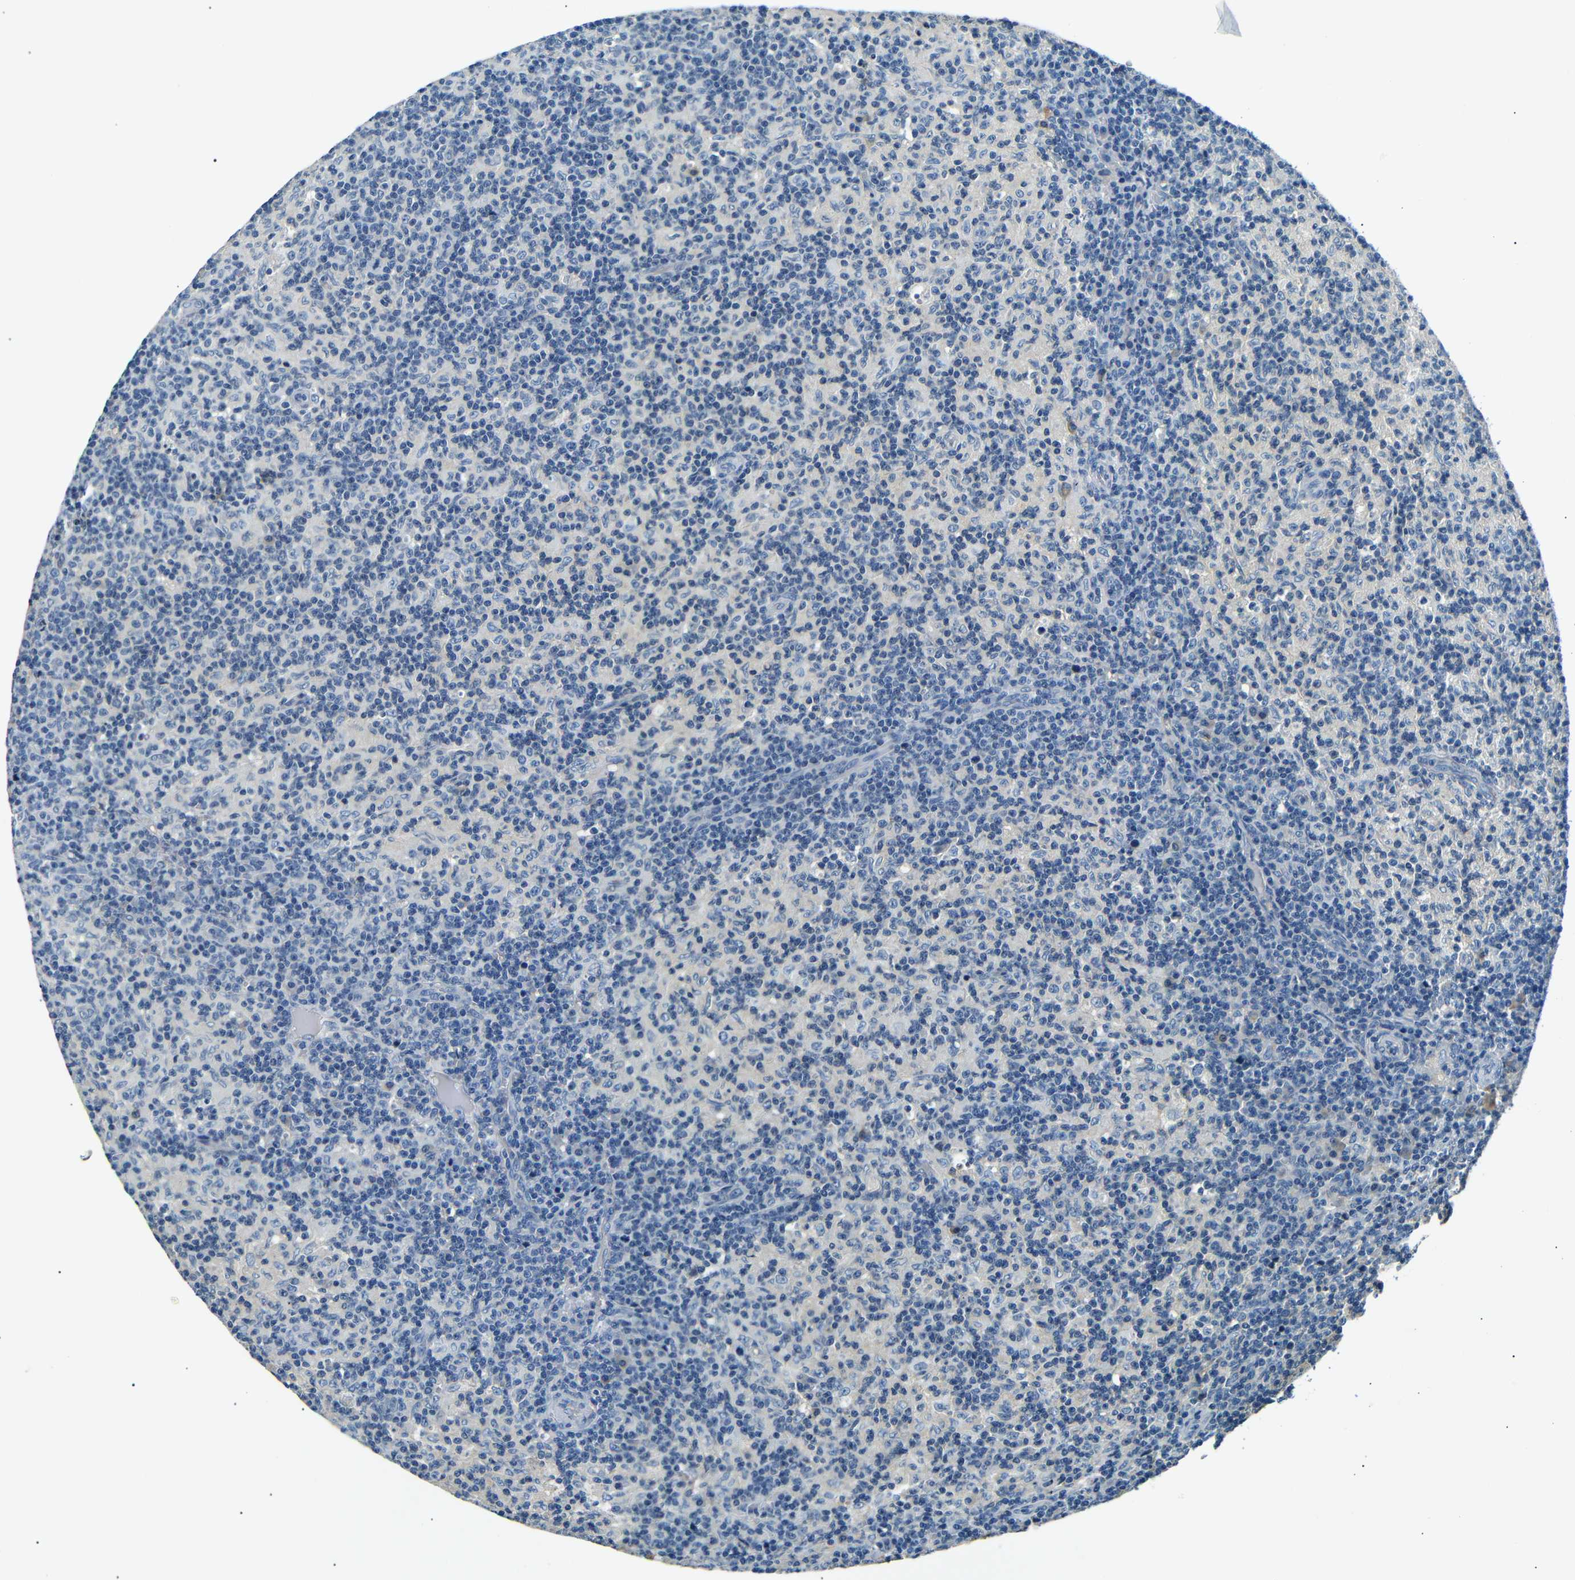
{"staining": {"intensity": "weak", "quantity": "<25%", "location": "cytoplasmic/membranous"}, "tissue": "lymph node", "cell_type": "Germinal center cells", "image_type": "normal", "snomed": [{"axis": "morphology", "description": "Normal tissue, NOS"}, {"axis": "morphology", "description": "Inflammation, NOS"}, {"axis": "topography", "description": "Lymph node"}], "caption": "The micrograph exhibits no staining of germinal center cells in normal lymph node. (DAB immunohistochemistry (IHC), high magnification).", "gene": "LHCGR", "patient": {"sex": "male", "age": 55}}